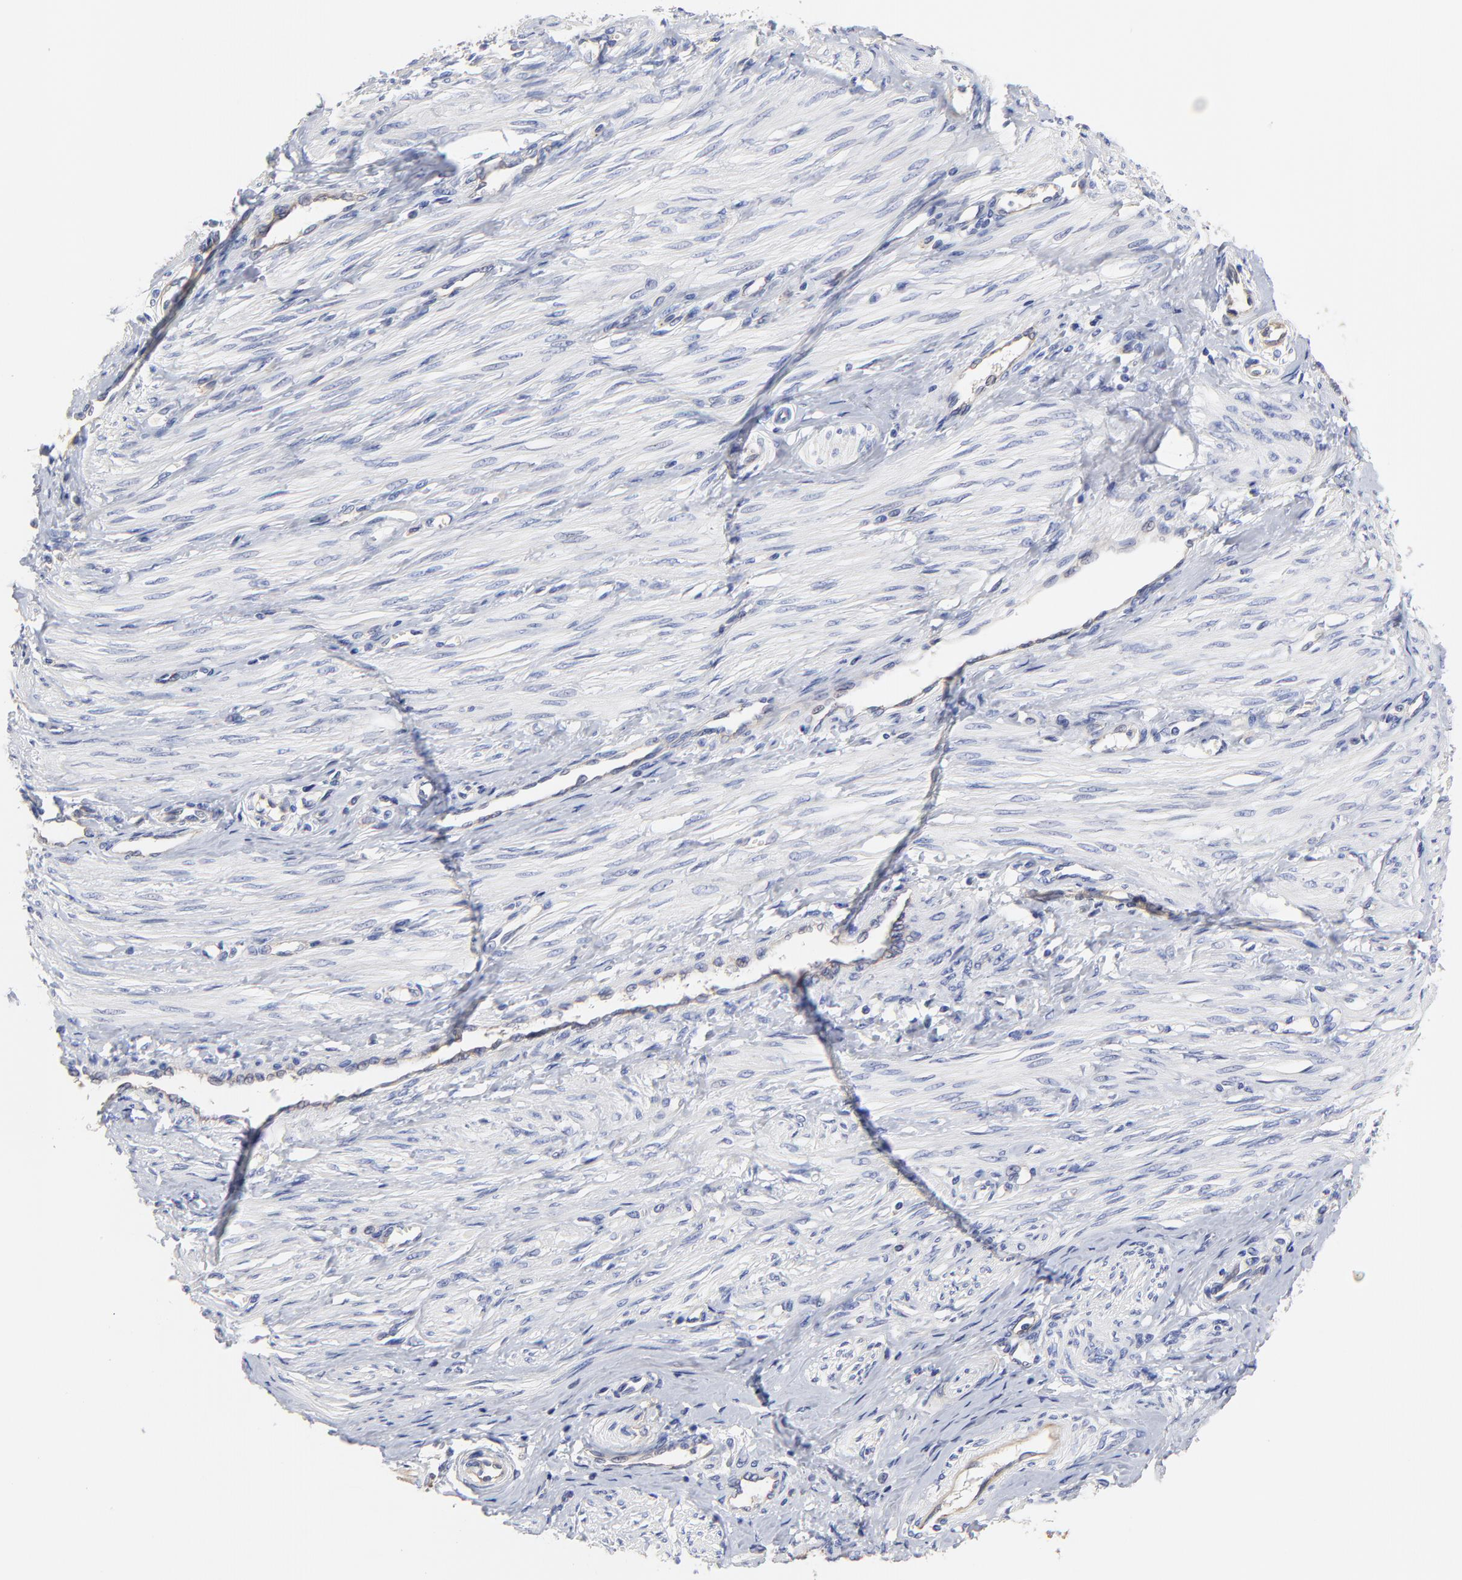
{"staining": {"intensity": "negative", "quantity": "none", "location": "none"}, "tissue": "smooth muscle", "cell_type": "Smooth muscle cells", "image_type": "normal", "snomed": [{"axis": "morphology", "description": "Normal tissue, NOS"}, {"axis": "topography", "description": "Smooth muscle"}, {"axis": "topography", "description": "Uterus"}], "caption": "This is a image of IHC staining of unremarkable smooth muscle, which shows no staining in smooth muscle cells. Brightfield microscopy of immunohistochemistry (IHC) stained with DAB (3,3'-diaminobenzidine) (brown) and hematoxylin (blue), captured at high magnification.", "gene": "FBXL2", "patient": {"sex": "female", "age": 39}}